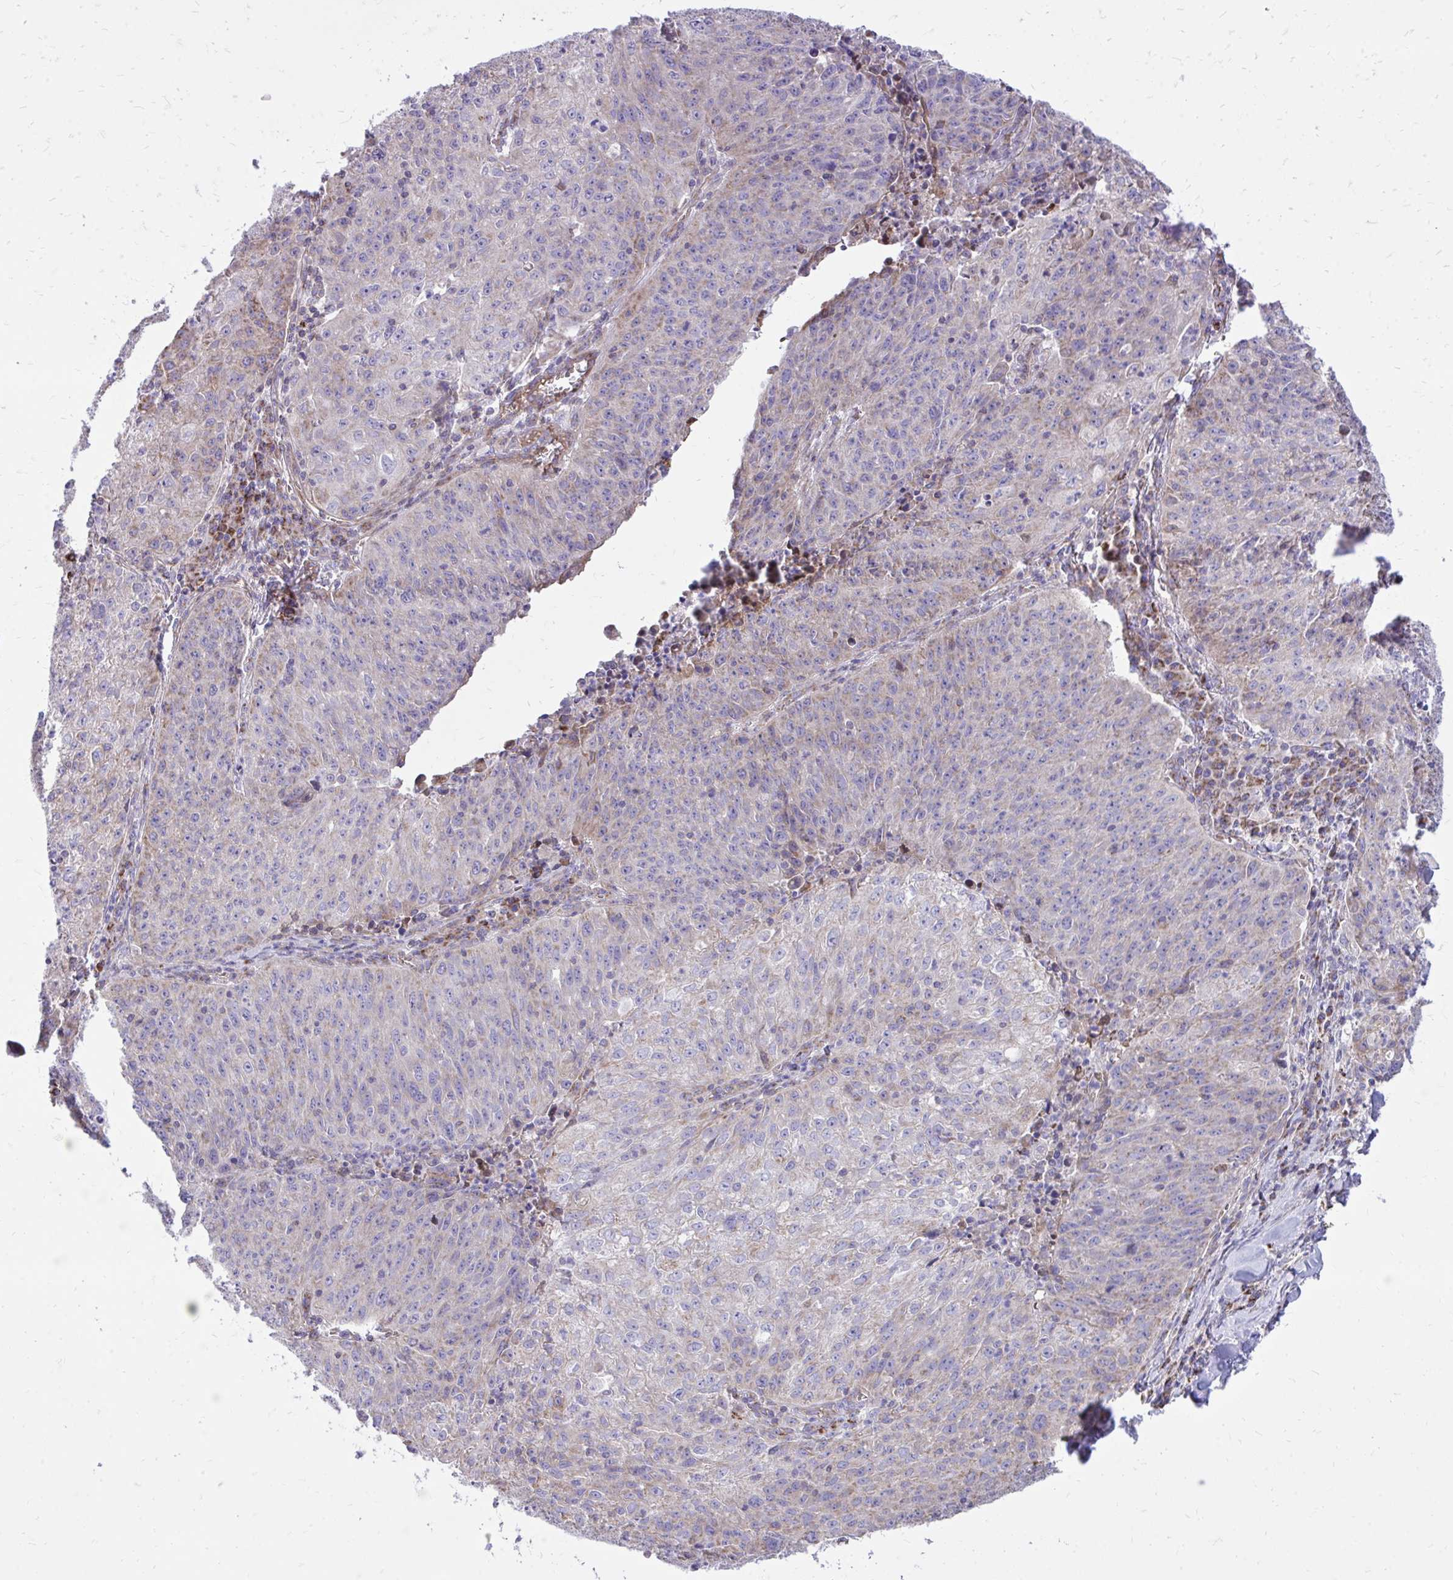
{"staining": {"intensity": "weak", "quantity": "<25%", "location": "cytoplasmic/membranous"}, "tissue": "lung cancer", "cell_type": "Tumor cells", "image_type": "cancer", "snomed": [{"axis": "morphology", "description": "Squamous cell carcinoma, NOS"}, {"axis": "morphology", "description": "Squamous cell carcinoma, metastatic, NOS"}, {"axis": "topography", "description": "Bronchus"}, {"axis": "topography", "description": "Lung"}], "caption": "Micrograph shows no significant protein positivity in tumor cells of lung metastatic squamous cell carcinoma. (Stains: DAB (3,3'-diaminobenzidine) immunohistochemistry (IHC) with hematoxylin counter stain, Microscopy: brightfield microscopy at high magnification).", "gene": "ATP13A2", "patient": {"sex": "male", "age": 62}}